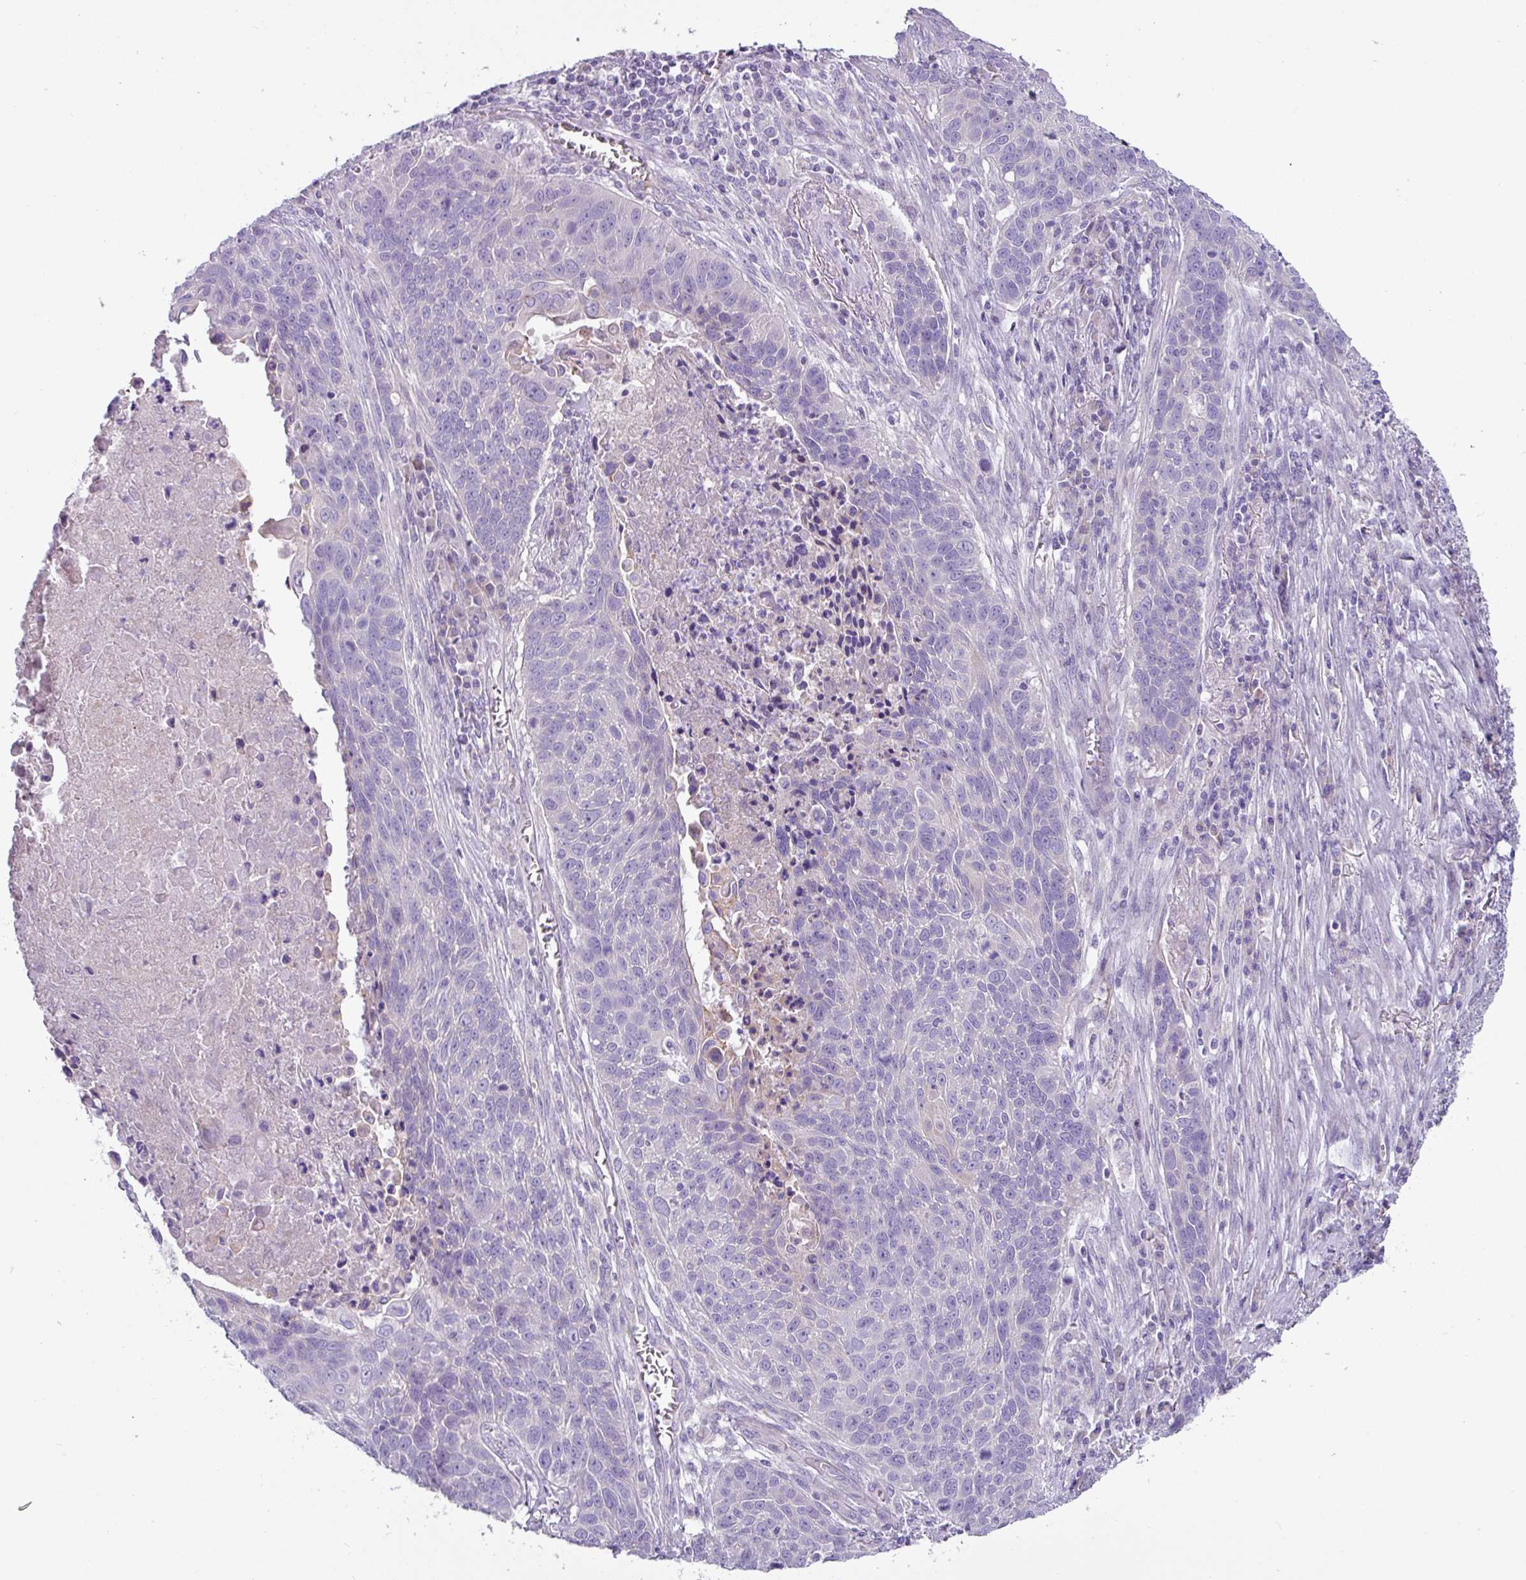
{"staining": {"intensity": "negative", "quantity": "none", "location": "none"}, "tissue": "lung cancer", "cell_type": "Tumor cells", "image_type": "cancer", "snomed": [{"axis": "morphology", "description": "Squamous cell carcinoma, NOS"}, {"axis": "topography", "description": "Lung"}], "caption": "Tumor cells show no significant protein expression in lung cancer (squamous cell carcinoma). (DAB (3,3'-diaminobenzidine) IHC visualized using brightfield microscopy, high magnification).", "gene": "RGS16", "patient": {"sex": "male", "age": 78}}